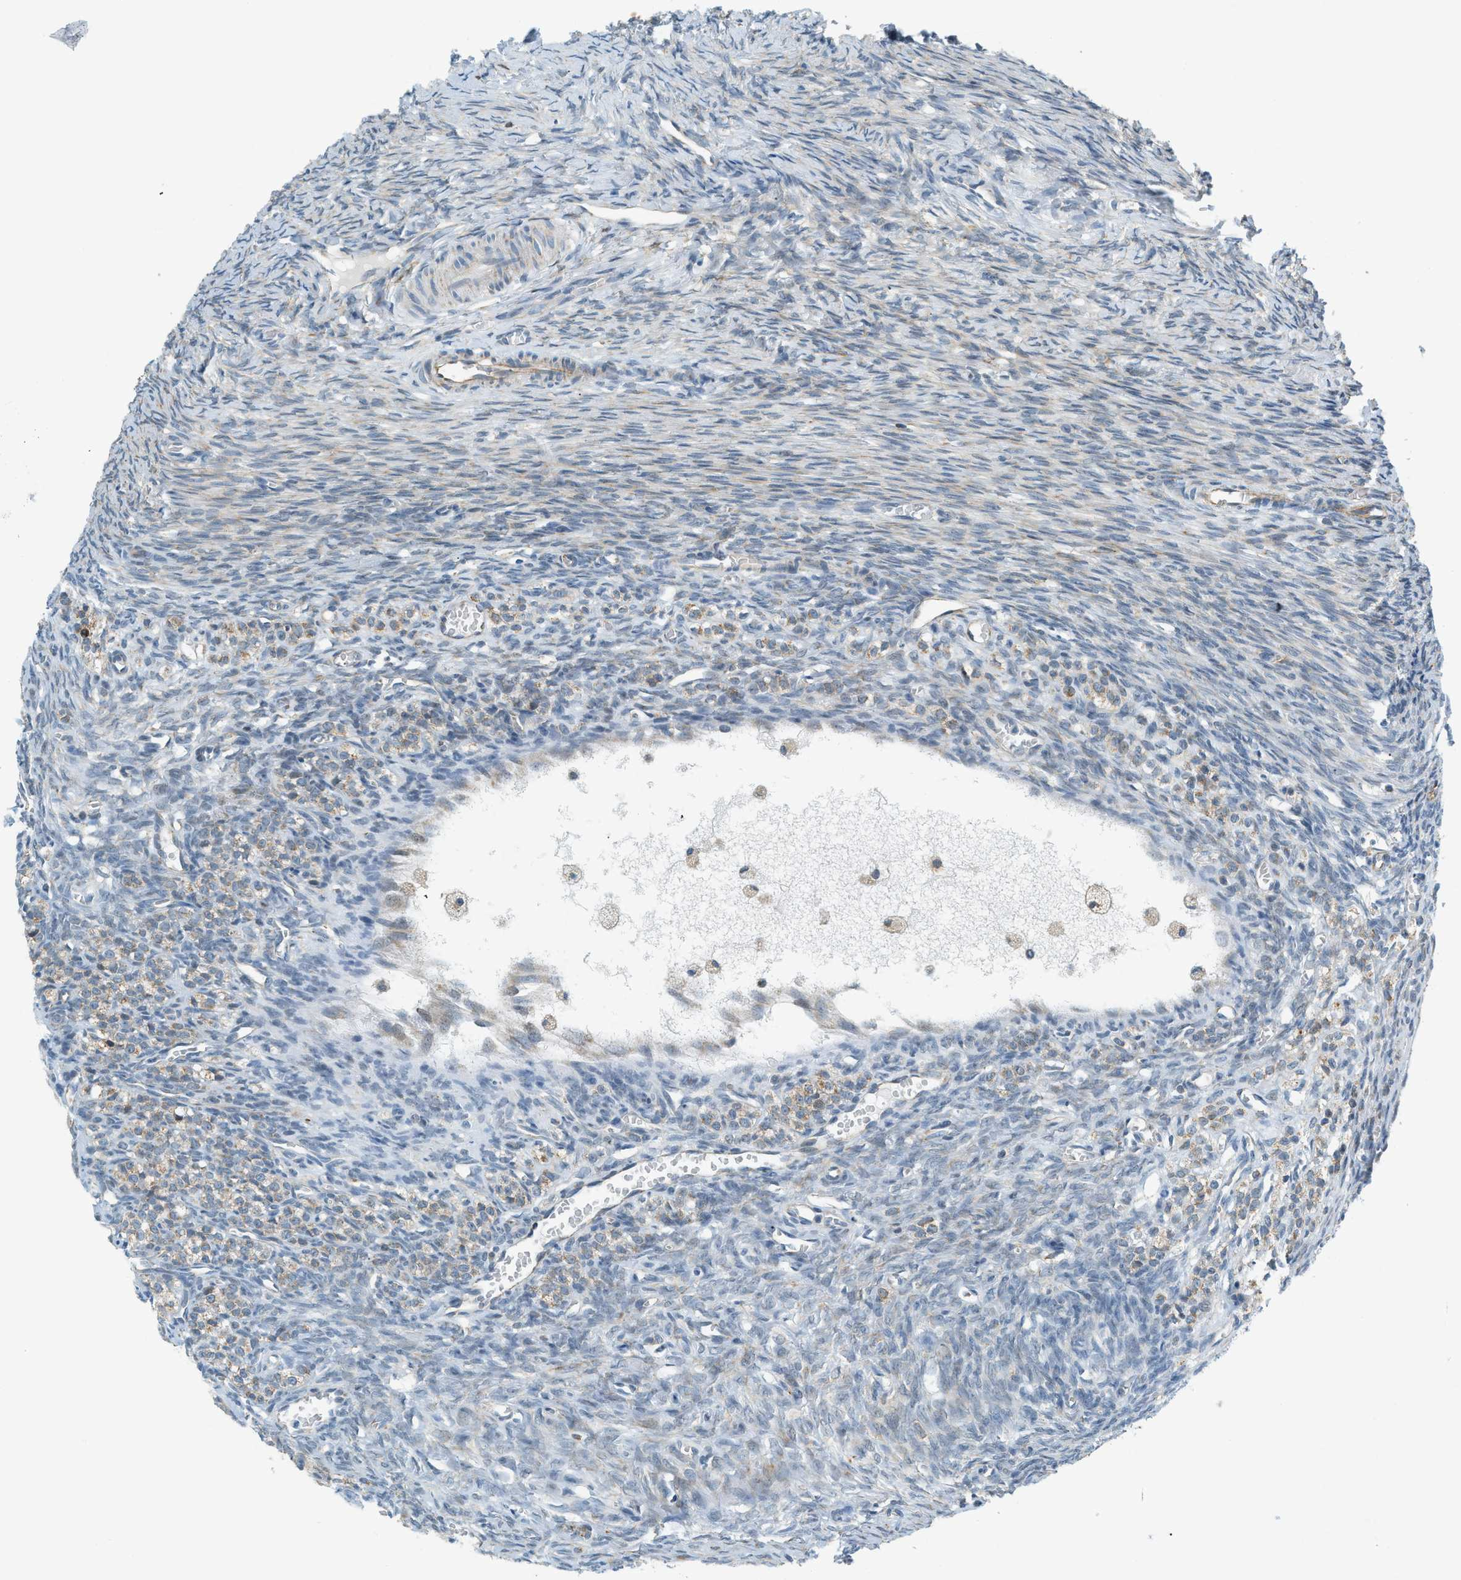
{"staining": {"intensity": "weak", "quantity": ">75%", "location": "cytoplasmic/membranous"}, "tissue": "ovary", "cell_type": "Follicle cells", "image_type": "normal", "snomed": [{"axis": "morphology", "description": "Normal tissue, NOS"}, {"axis": "topography", "description": "Ovary"}], "caption": "Ovary stained with immunohistochemistry demonstrates weak cytoplasmic/membranous staining in about >75% of follicle cells.", "gene": "PIGG", "patient": {"sex": "female", "age": 27}}